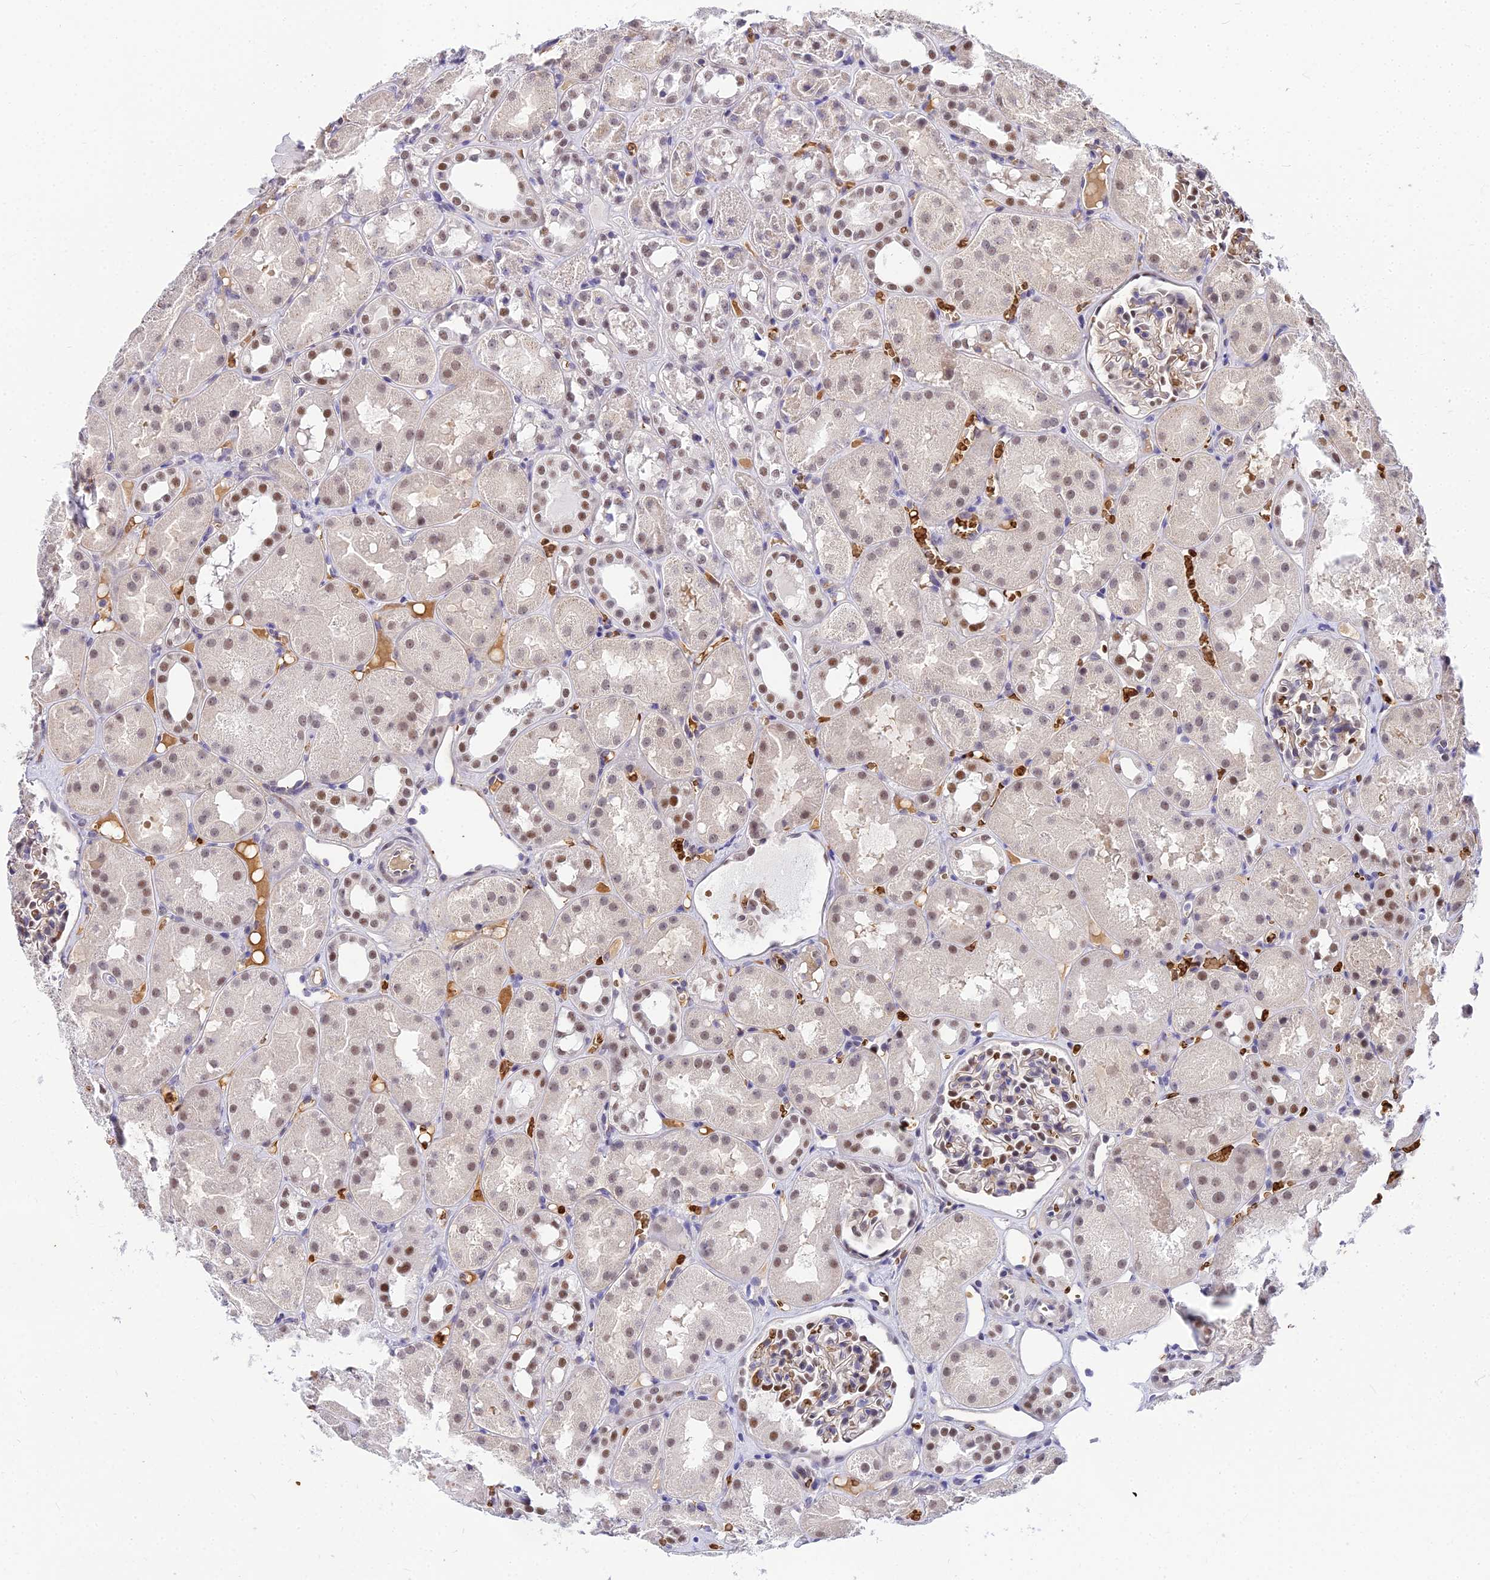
{"staining": {"intensity": "moderate", "quantity": "<25%", "location": "nuclear"}, "tissue": "kidney", "cell_type": "Cells in glomeruli", "image_type": "normal", "snomed": [{"axis": "morphology", "description": "Normal tissue, NOS"}, {"axis": "topography", "description": "Kidney"}], "caption": "A micrograph of human kidney stained for a protein demonstrates moderate nuclear brown staining in cells in glomeruli. The protein of interest is stained brown, and the nuclei are stained in blue (DAB IHC with brightfield microscopy, high magnification).", "gene": "BCL9", "patient": {"sex": "male", "age": 16}}